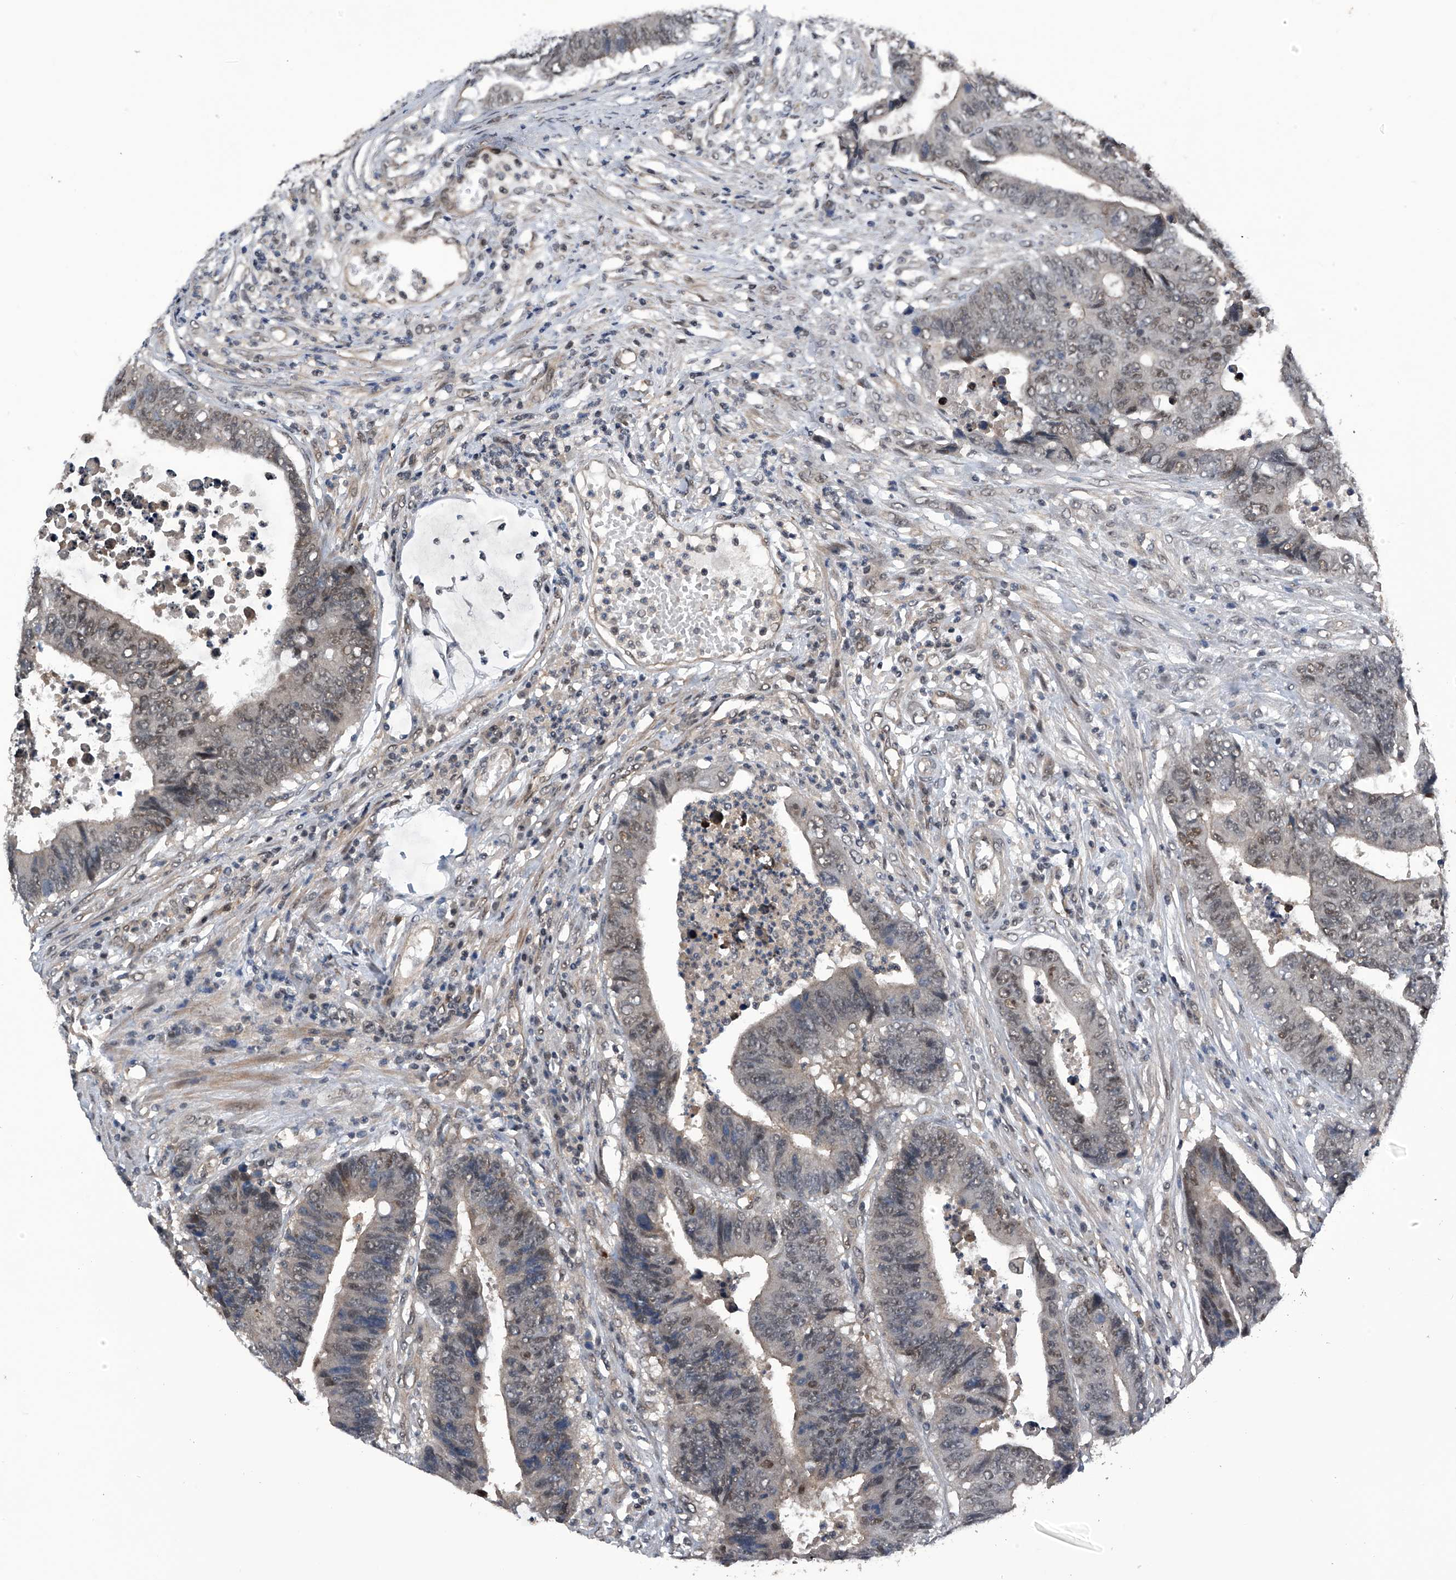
{"staining": {"intensity": "weak", "quantity": "25%-75%", "location": "nuclear"}, "tissue": "colorectal cancer", "cell_type": "Tumor cells", "image_type": "cancer", "snomed": [{"axis": "morphology", "description": "Adenocarcinoma, NOS"}, {"axis": "topography", "description": "Rectum"}], "caption": "DAB immunohistochemical staining of human colorectal cancer reveals weak nuclear protein positivity in about 25%-75% of tumor cells. The staining was performed using DAB (3,3'-diaminobenzidine), with brown indicating positive protein expression. Nuclei are stained blue with hematoxylin.", "gene": "SLC12A8", "patient": {"sex": "male", "age": 84}}